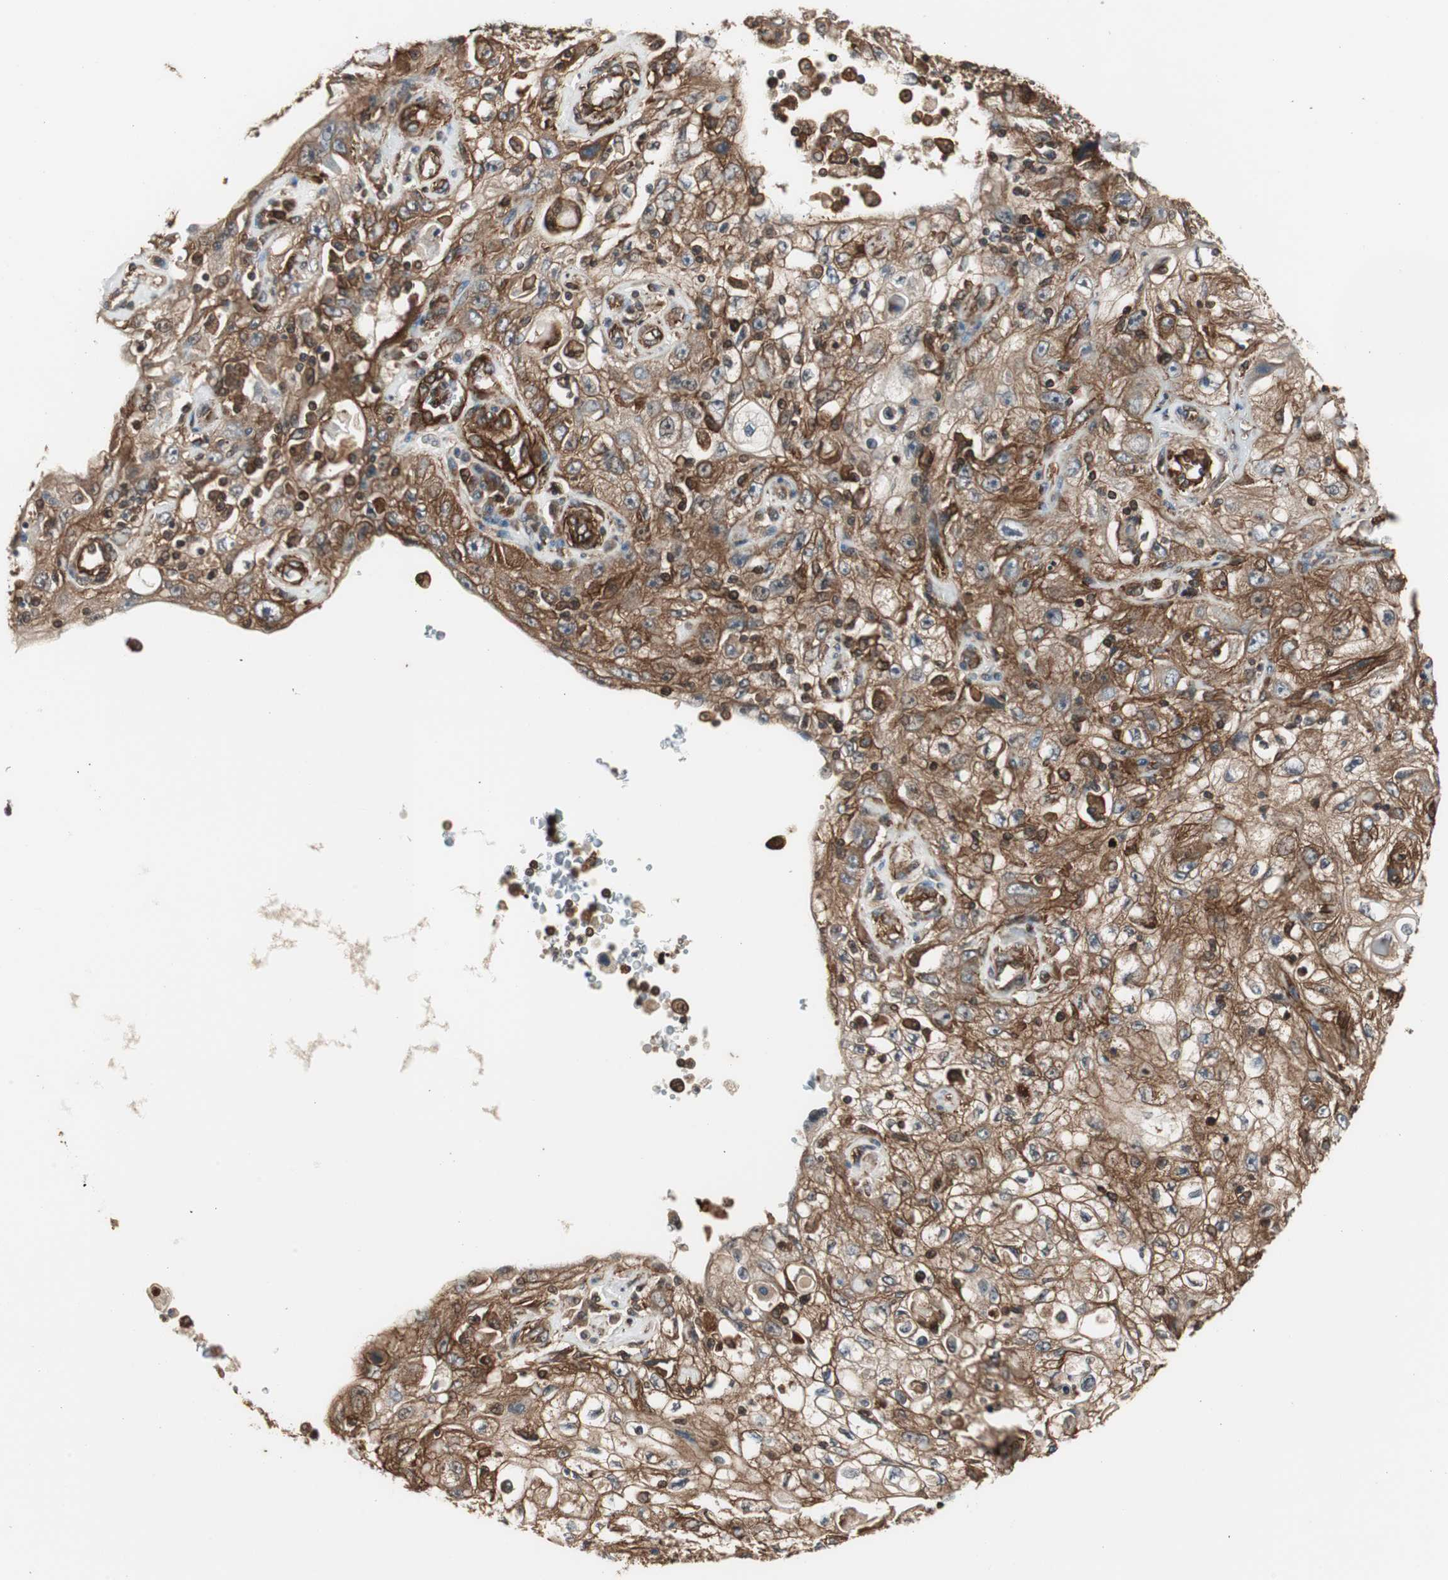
{"staining": {"intensity": "strong", "quantity": ">75%", "location": "cytoplasmic/membranous"}, "tissue": "skin cancer", "cell_type": "Tumor cells", "image_type": "cancer", "snomed": [{"axis": "morphology", "description": "Squamous cell carcinoma, NOS"}, {"axis": "topography", "description": "Skin"}], "caption": "An immunohistochemistry (IHC) photomicrograph of tumor tissue is shown. Protein staining in brown labels strong cytoplasmic/membranous positivity in skin squamous cell carcinoma within tumor cells.", "gene": "PTPN11", "patient": {"sex": "male", "age": 75}}